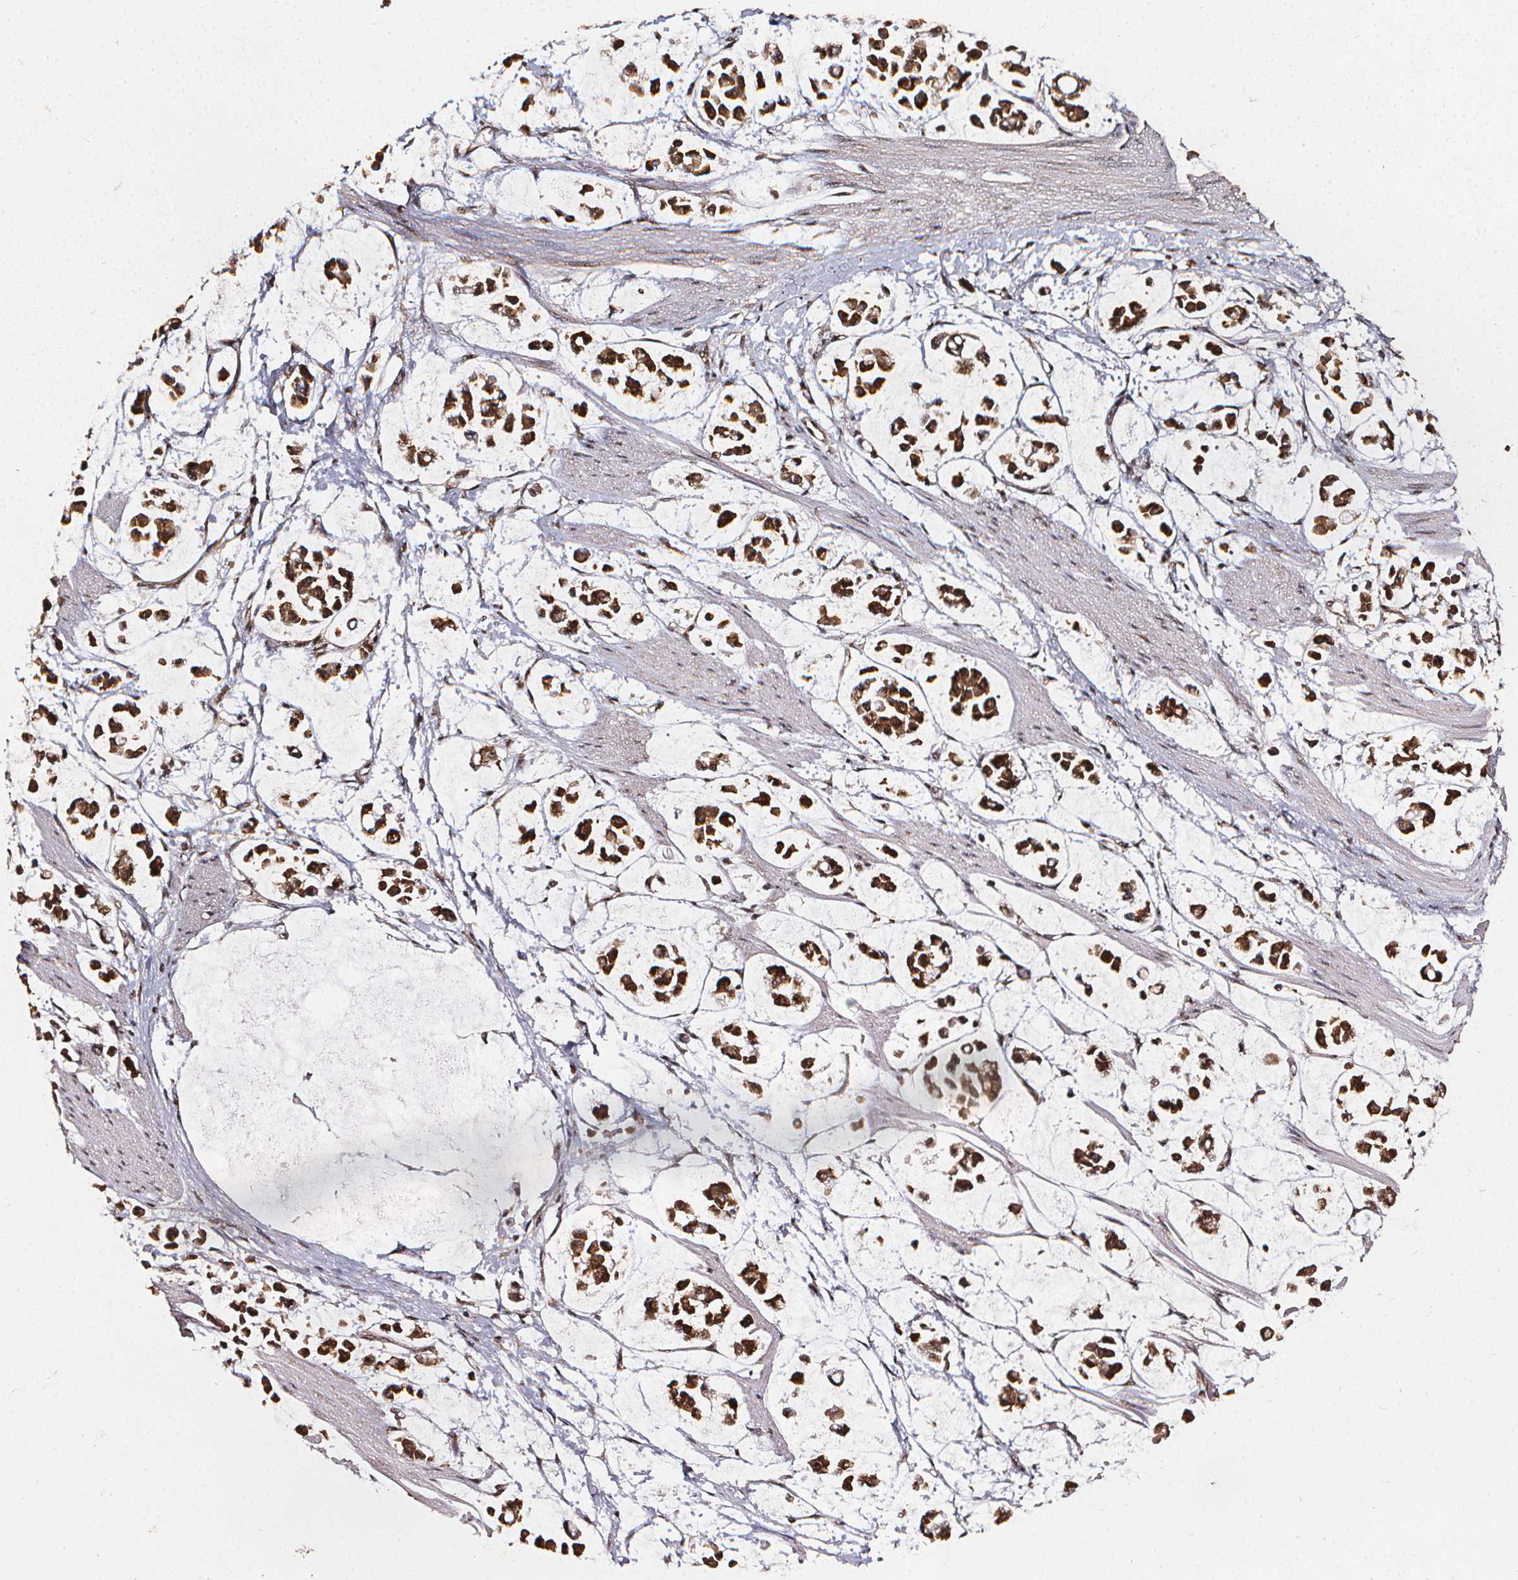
{"staining": {"intensity": "strong", "quantity": ">75%", "location": "cytoplasmic/membranous,nuclear"}, "tissue": "stomach cancer", "cell_type": "Tumor cells", "image_type": "cancer", "snomed": [{"axis": "morphology", "description": "Adenocarcinoma, NOS"}, {"axis": "topography", "description": "Stomach"}], "caption": "The histopathology image displays staining of stomach cancer (adenocarcinoma), revealing strong cytoplasmic/membranous and nuclear protein positivity (brown color) within tumor cells.", "gene": "SMN1", "patient": {"sex": "male", "age": 82}}